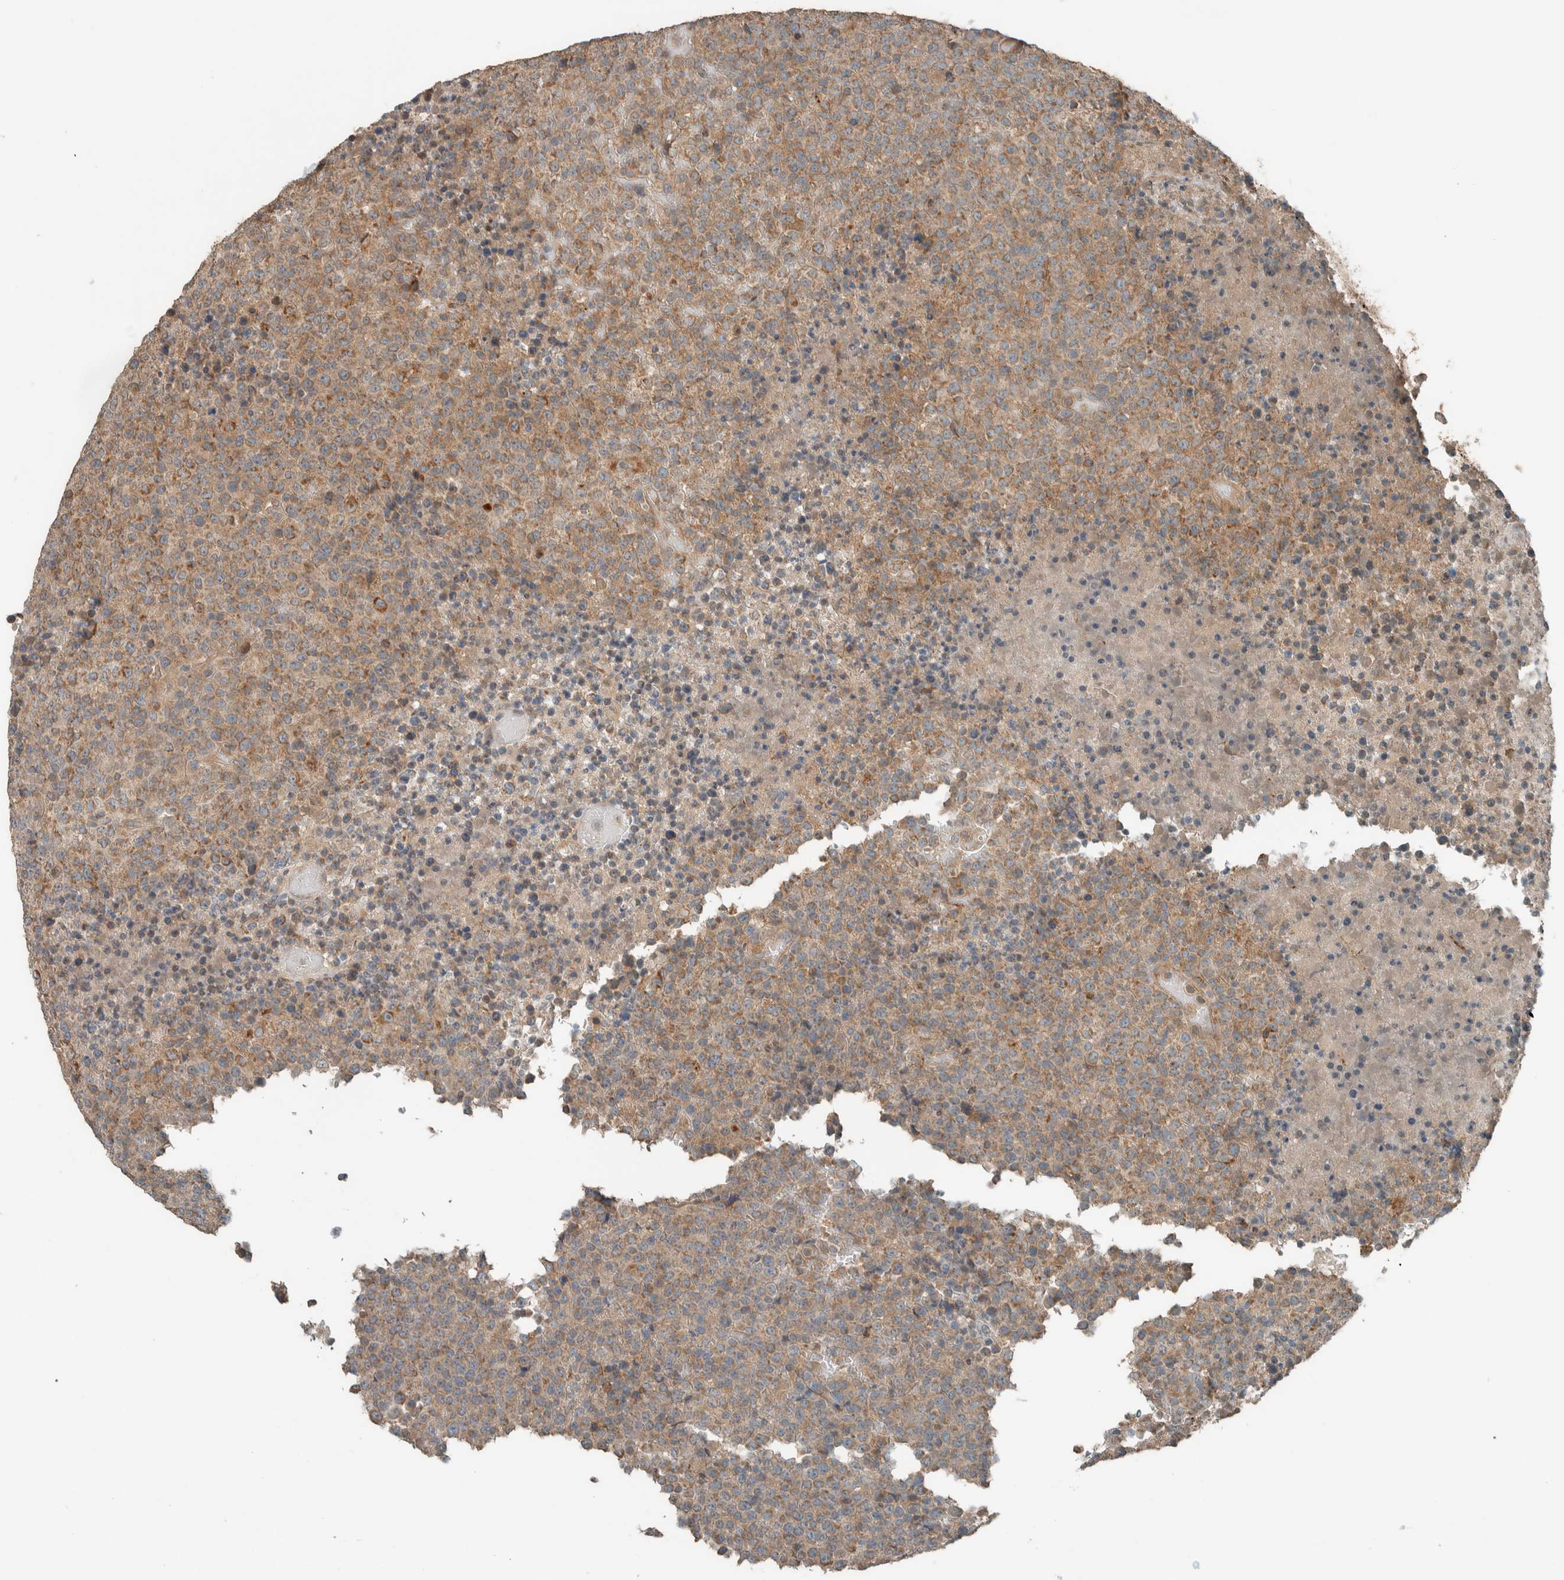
{"staining": {"intensity": "moderate", "quantity": ">75%", "location": "cytoplasmic/membranous"}, "tissue": "lymphoma", "cell_type": "Tumor cells", "image_type": "cancer", "snomed": [{"axis": "morphology", "description": "Malignant lymphoma, non-Hodgkin's type, High grade"}, {"axis": "topography", "description": "Lymph node"}], "caption": "Lymphoma stained with DAB immunohistochemistry (IHC) reveals medium levels of moderate cytoplasmic/membranous staining in about >75% of tumor cells.", "gene": "NBR1", "patient": {"sex": "male", "age": 13}}